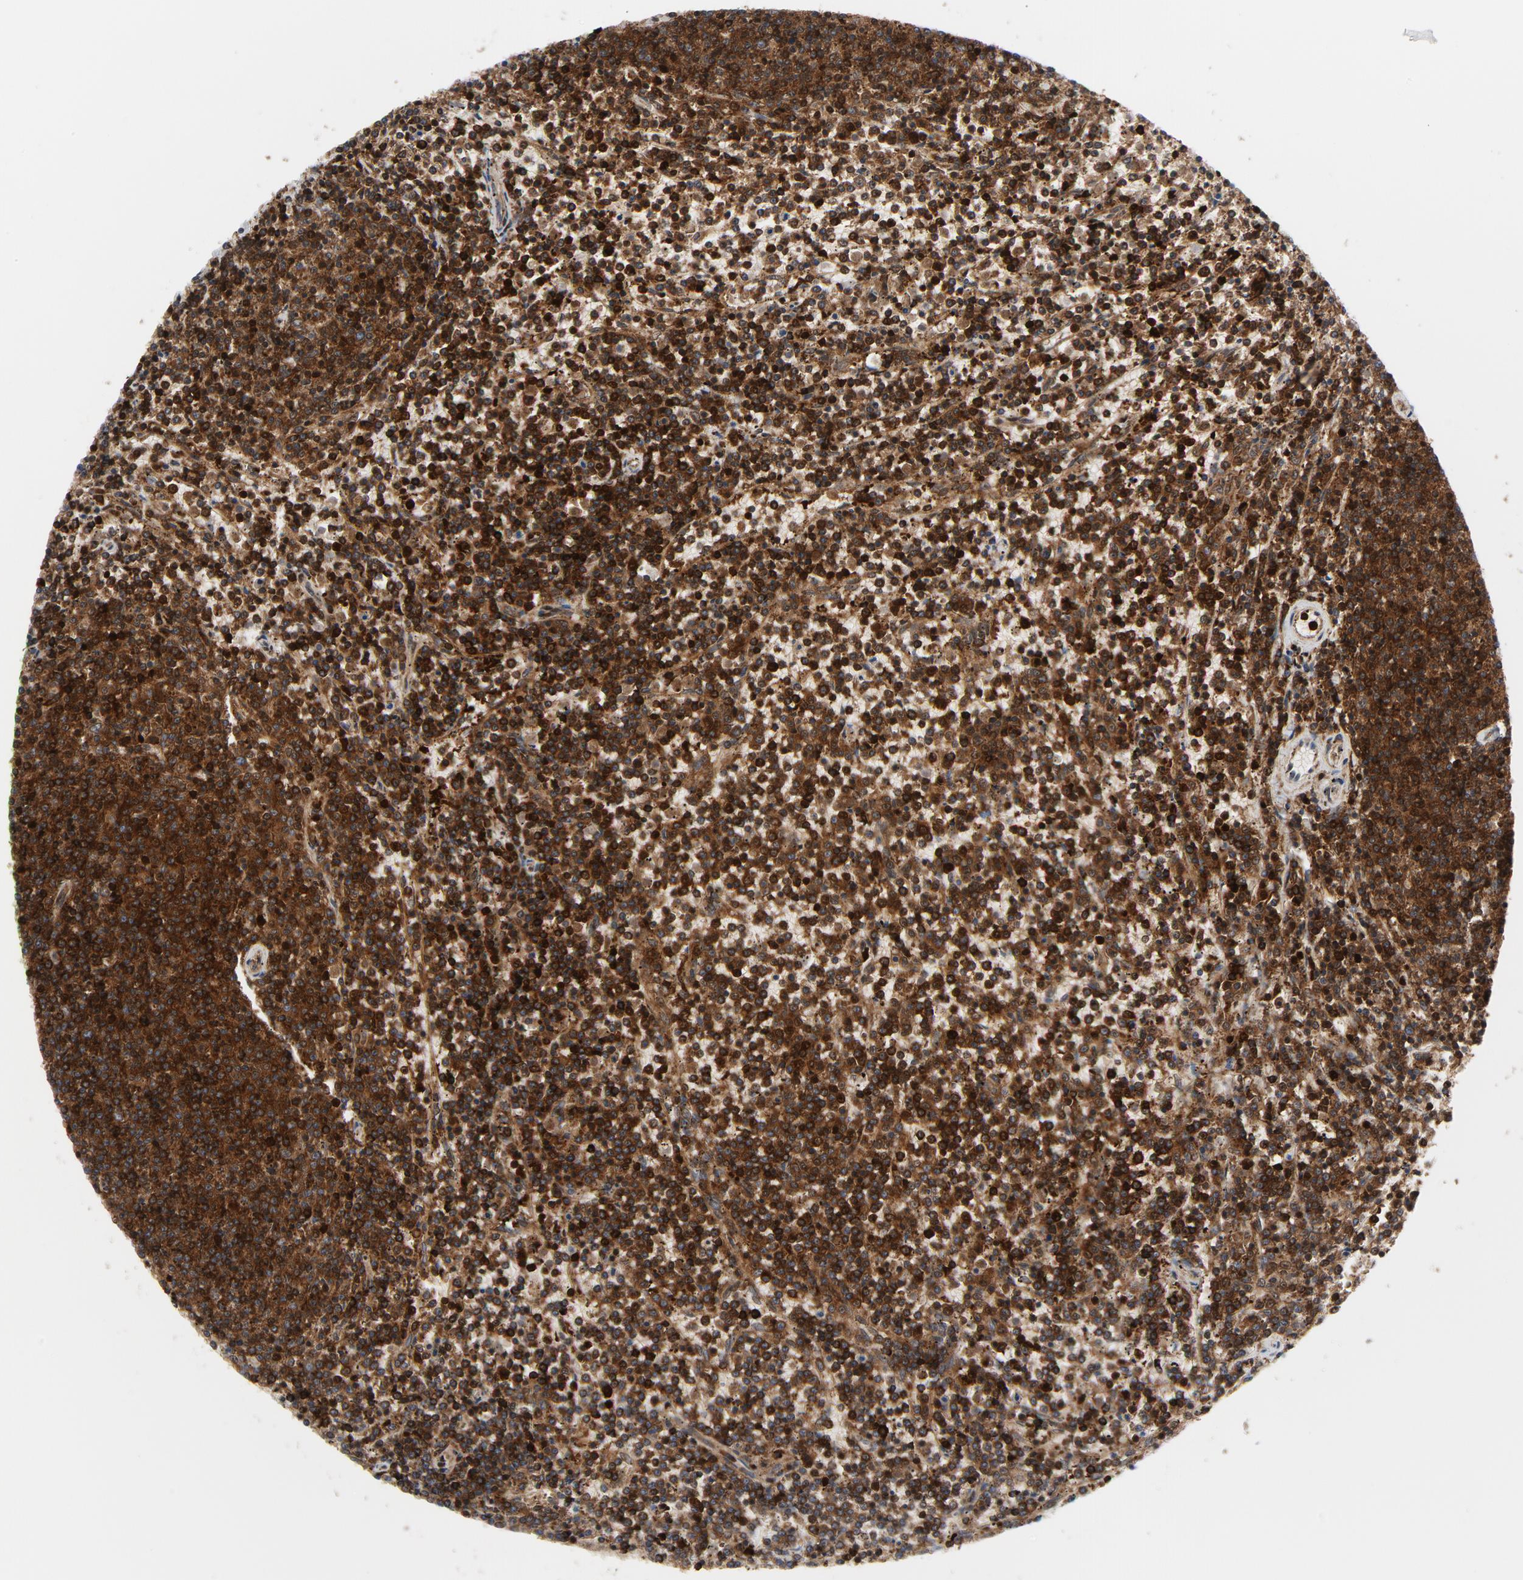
{"staining": {"intensity": "strong", "quantity": ">75%", "location": "cytoplasmic/membranous"}, "tissue": "lymphoma", "cell_type": "Tumor cells", "image_type": "cancer", "snomed": [{"axis": "morphology", "description": "Malignant lymphoma, non-Hodgkin's type, Low grade"}, {"axis": "topography", "description": "Spleen"}], "caption": "Immunohistochemical staining of malignant lymphoma, non-Hodgkin's type (low-grade) displays high levels of strong cytoplasmic/membranous expression in about >75% of tumor cells.", "gene": "YES1", "patient": {"sex": "female", "age": 50}}